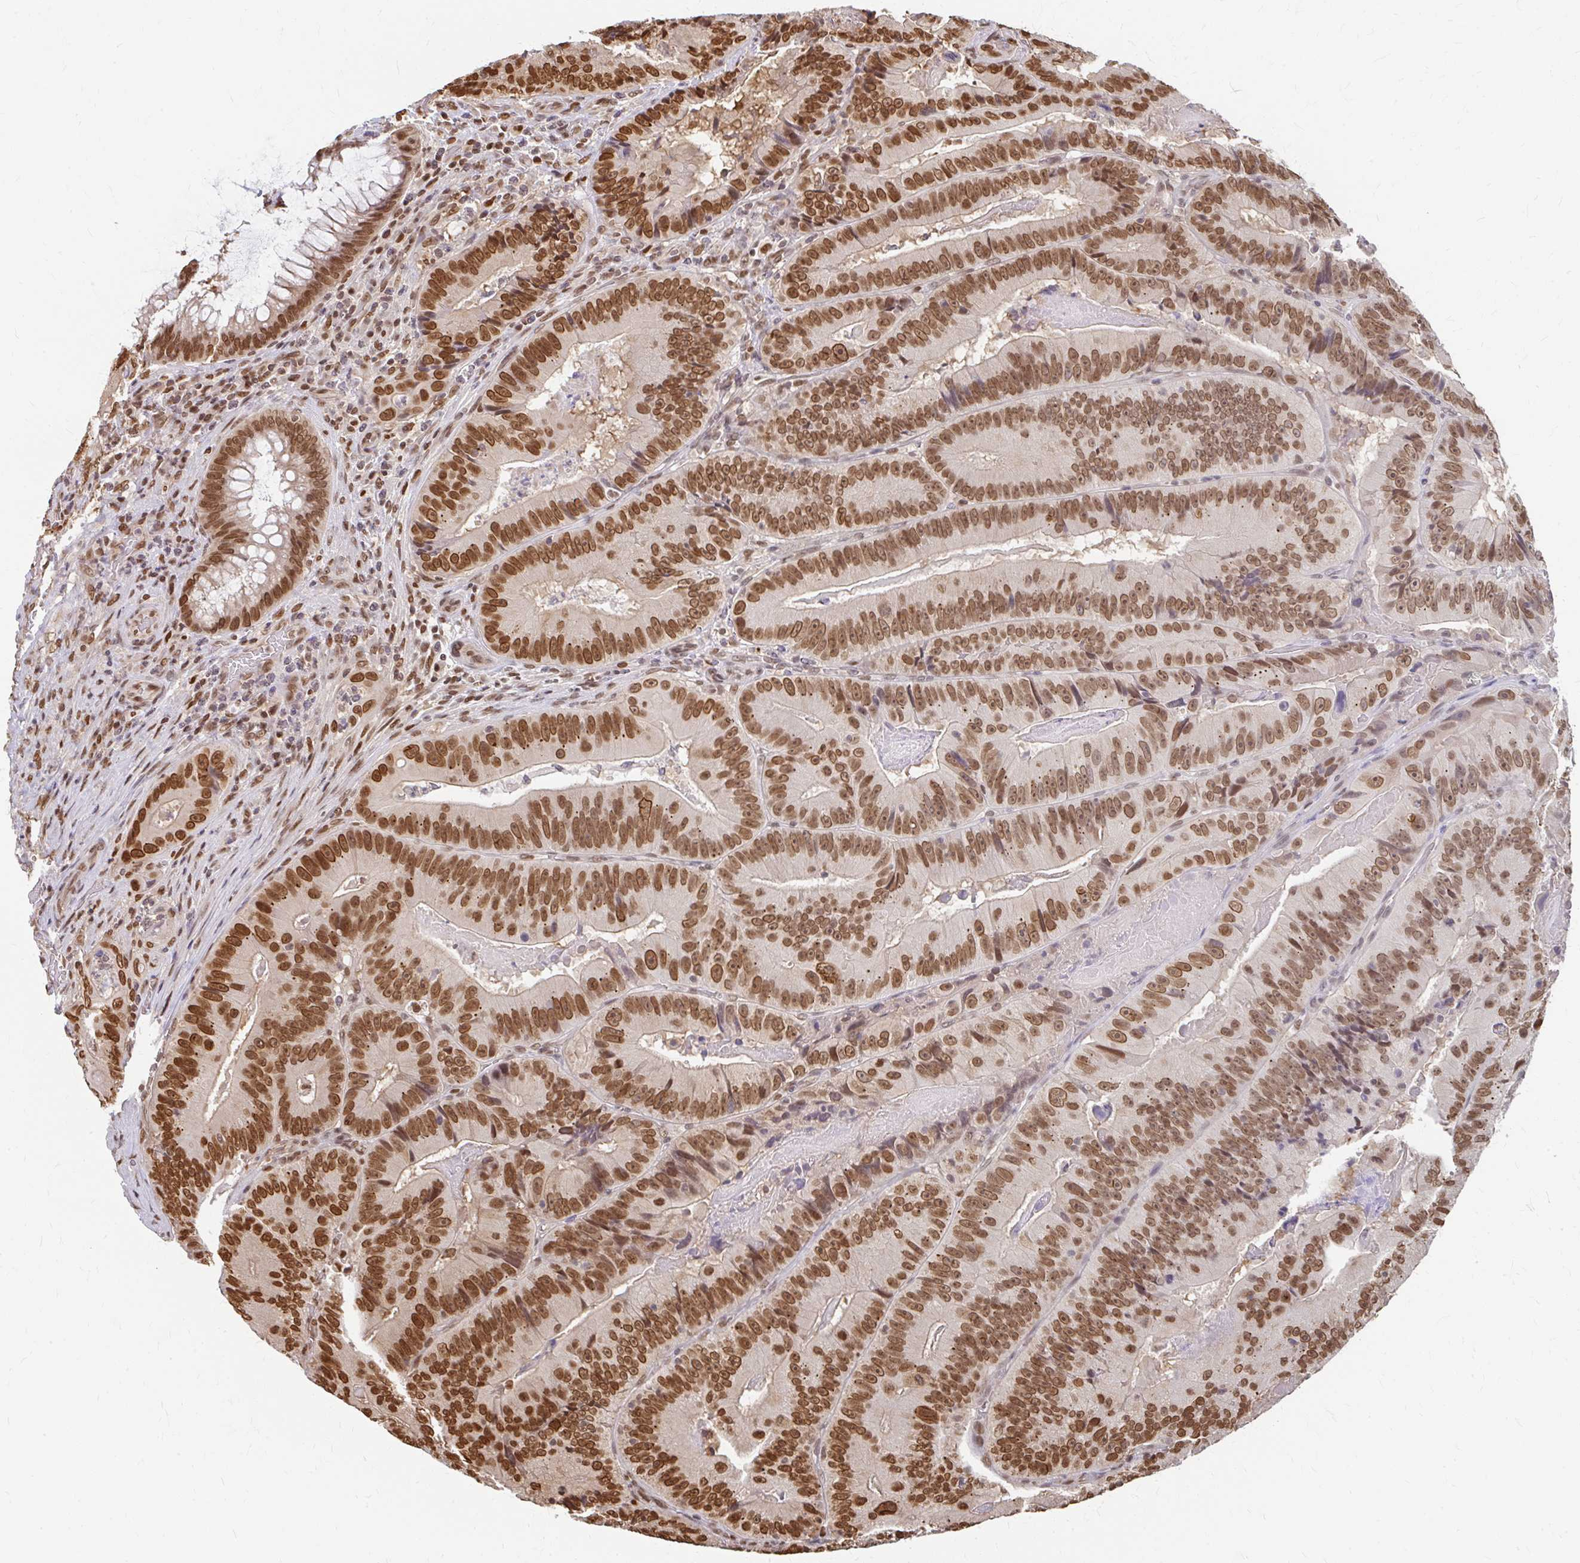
{"staining": {"intensity": "strong", "quantity": ">75%", "location": "cytoplasmic/membranous,nuclear"}, "tissue": "colorectal cancer", "cell_type": "Tumor cells", "image_type": "cancer", "snomed": [{"axis": "morphology", "description": "Adenocarcinoma, NOS"}, {"axis": "topography", "description": "Colon"}], "caption": "An immunohistochemistry histopathology image of tumor tissue is shown. Protein staining in brown highlights strong cytoplasmic/membranous and nuclear positivity in colorectal cancer within tumor cells. (IHC, brightfield microscopy, high magnification).", "gene": "XPO1", "patient": {"sex": "female", "age": 86}}